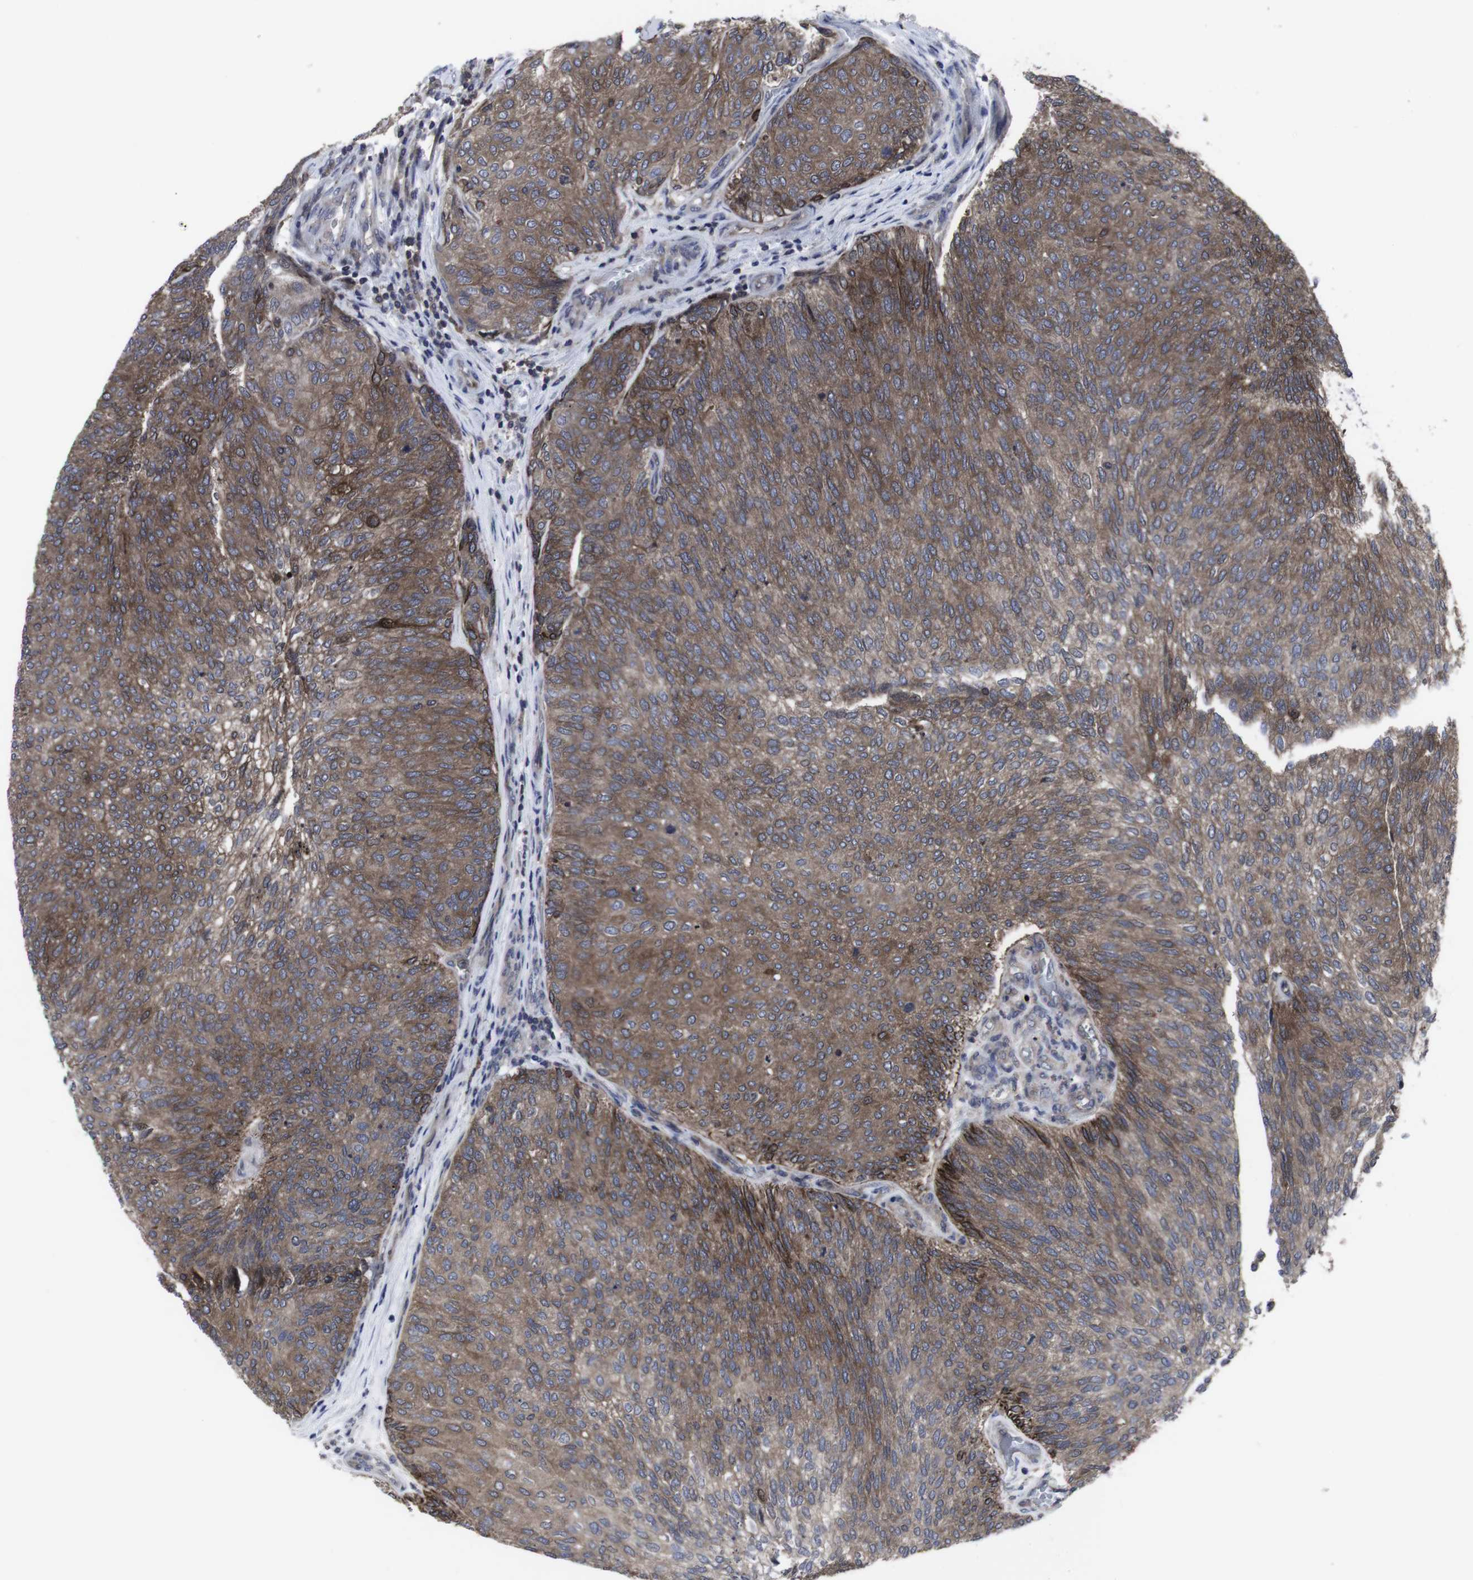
{"staining": {"intensity": "moderate", "quantity": ">75%", "location": "cytoplasmic/membranous"}, "tissue": "urothelial cancer", "cell_type": "Tumor cells", "image_type": "cancer", "snomed": [{"axis": "morphology", "description": "Urothelial carcinoma, Low grade"}, {"axis": "topography", "description": "Urinary bladder"}], "caption": "Immunohistochemical staining of urothelial cancer reveals medium levels of moderate cytoplasmic/membranous protein expression in about >75% of tumor cells. (DAB IHC, brown staining for protein, blue staining for nuclei).", "gene": "HPRT1", "patient": {"sex": "female", "age": 79}}